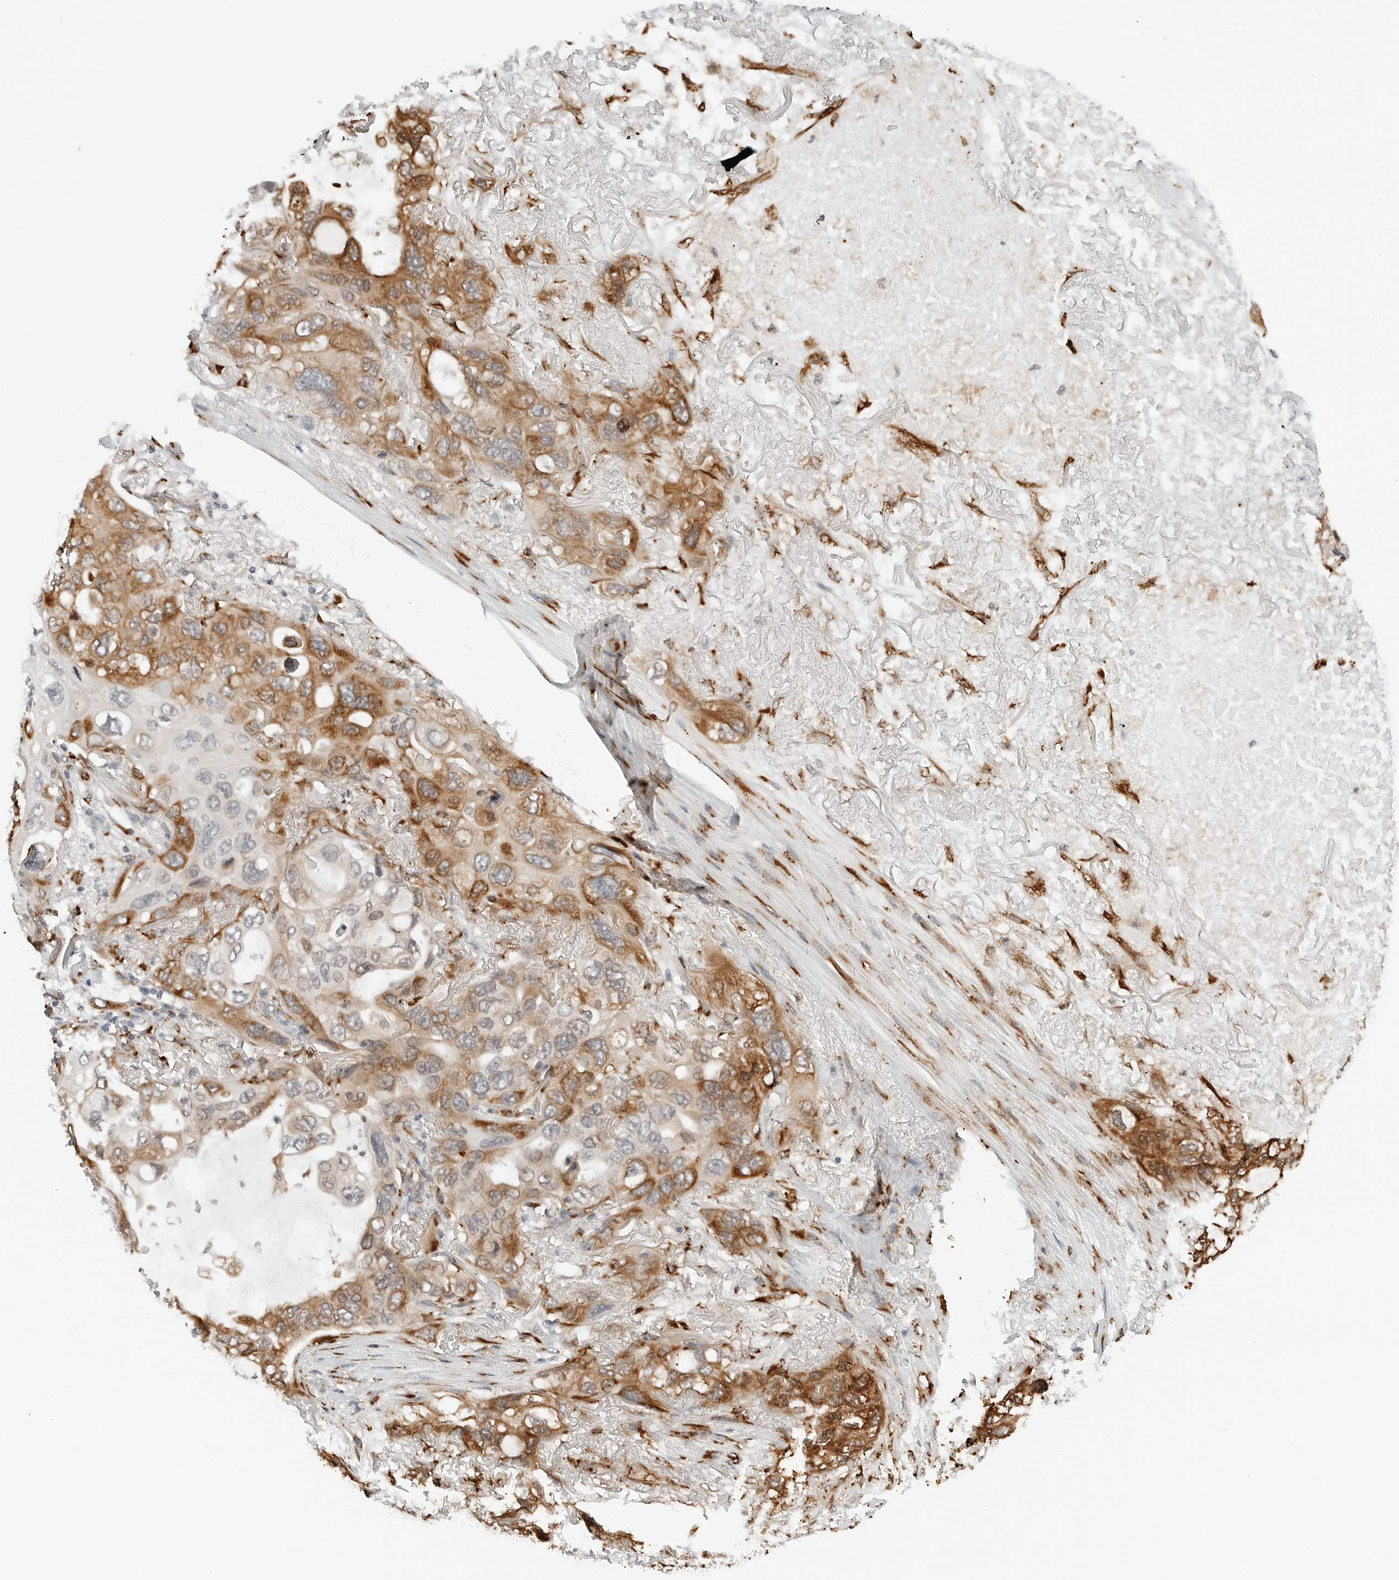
{"staining": {"intensity": "moderate", "quantity": ">75%", "location": "cytoplasmic/membranous"}, "tissue": "lung cancer", "cell_type": "Tumor cells", "image_type": "cancer", "snomed": [{"axis": "morphology", "description": "Squamous cell carcinoma, NOS"}, {"axis": "topography", "description": "Lung"}], "caption": "Lung cancer (squamous cell carcinoma) tissue displays moderate cytoplasmic/membranous positivity in approximately >75% of tumor cells, visualized by immunohistochemistry.", "gene": "P4HA2", "patient": {"sex": "female", "age": 73}}